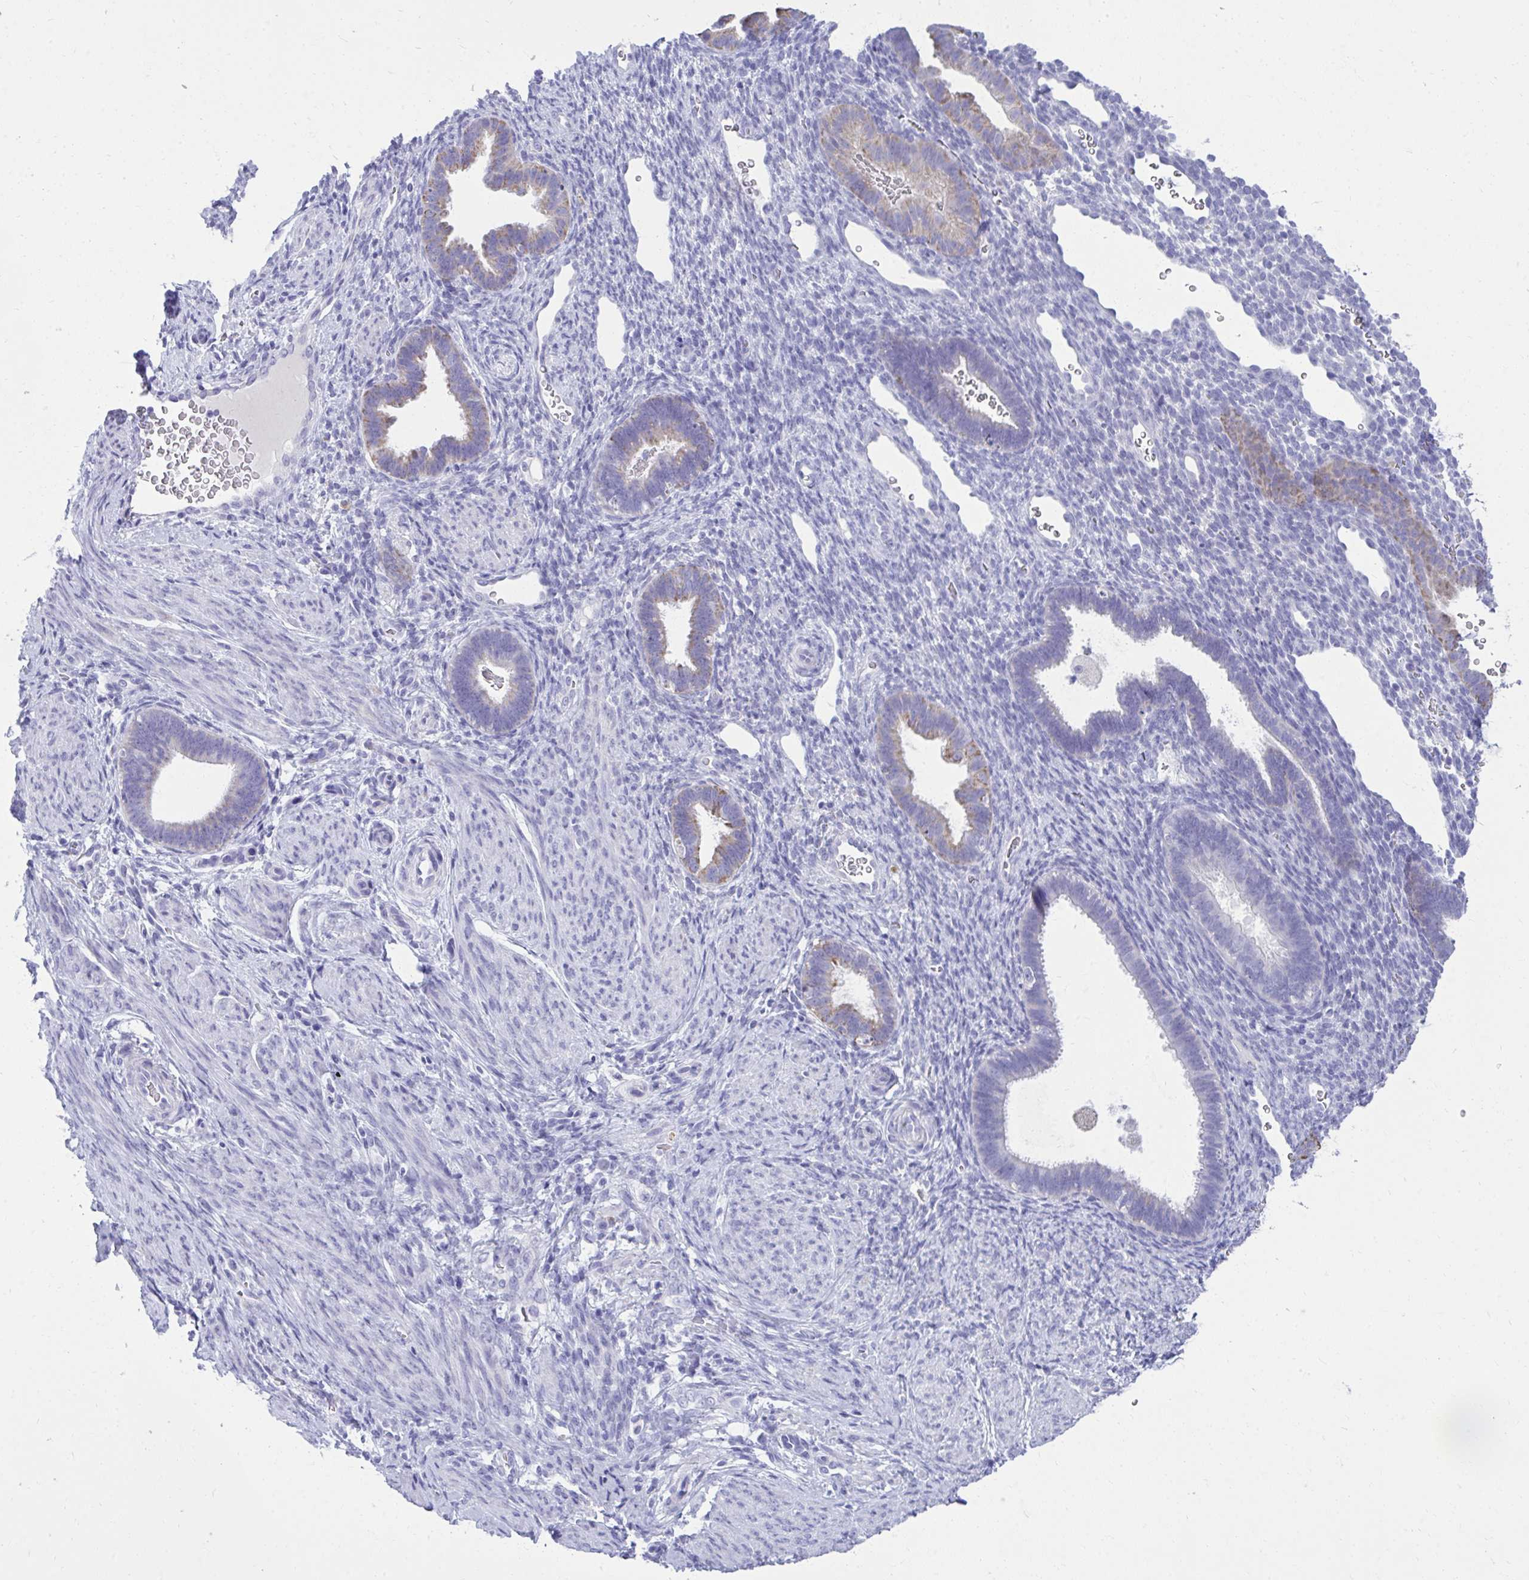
{"staining": {"intensity": "negative", "quantity": "none", "location": "none"}, "tissue": "endometrium", "cell_type": "Cells in endometrial stroma", "image_type": "normal", "snomed": [{"axis": "morphology", "description": "Normal tissue, NOS"}, {"axis": "topography", "description": "Endometrium"}], "caption": "The image displays no staining of cells in endometrial stroma in unremarkable endometrium. Brightfield microscopy of IHC stained with DAB (brown) and hematoxylin (blue), captured at high magnification.", "gene": "AIG1", "patient": {"sex": "female", "age": 34}}